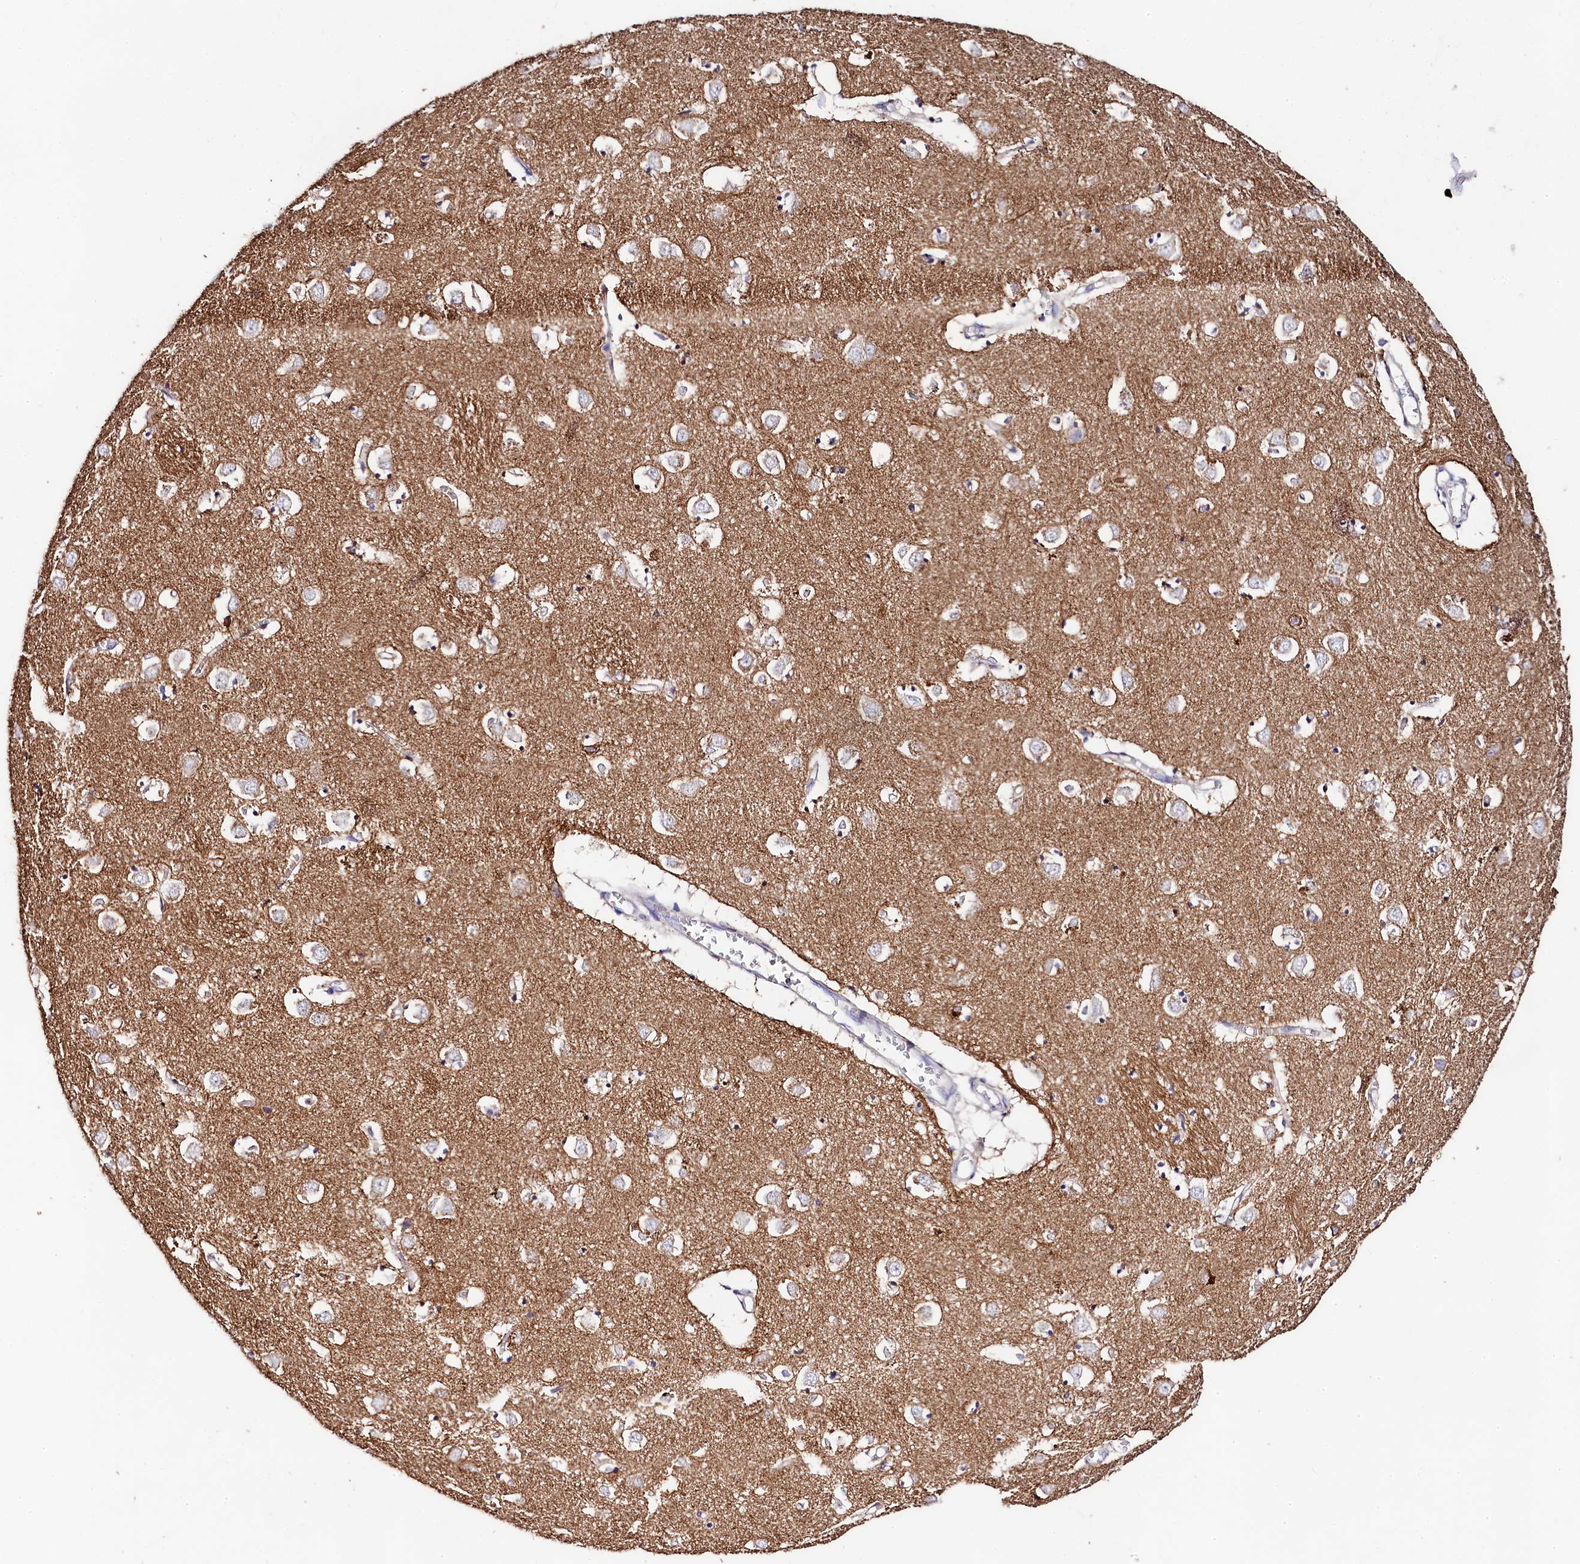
{"staining": {"intensity": "moderate", "quantity": "<25%", "location": "cytoplasmic/membranous"}, "tissue": "caudate", "cell_type": "Glial cells", "image_type": "normal", "snomed": [{"axis": "morphology", "description": "Normal tissue, NOS"}, {"axis": "topography", "description": "Lateral ventricle wall"}], "caption": "Approximately <25% of glial cells in benign human caudate display moderate cytoplasmic/membranous protein expression as visualized by brown immunohistochemical staining.", "gene": "FXYD6", "patient": {"sex": "male", "age": 70}}